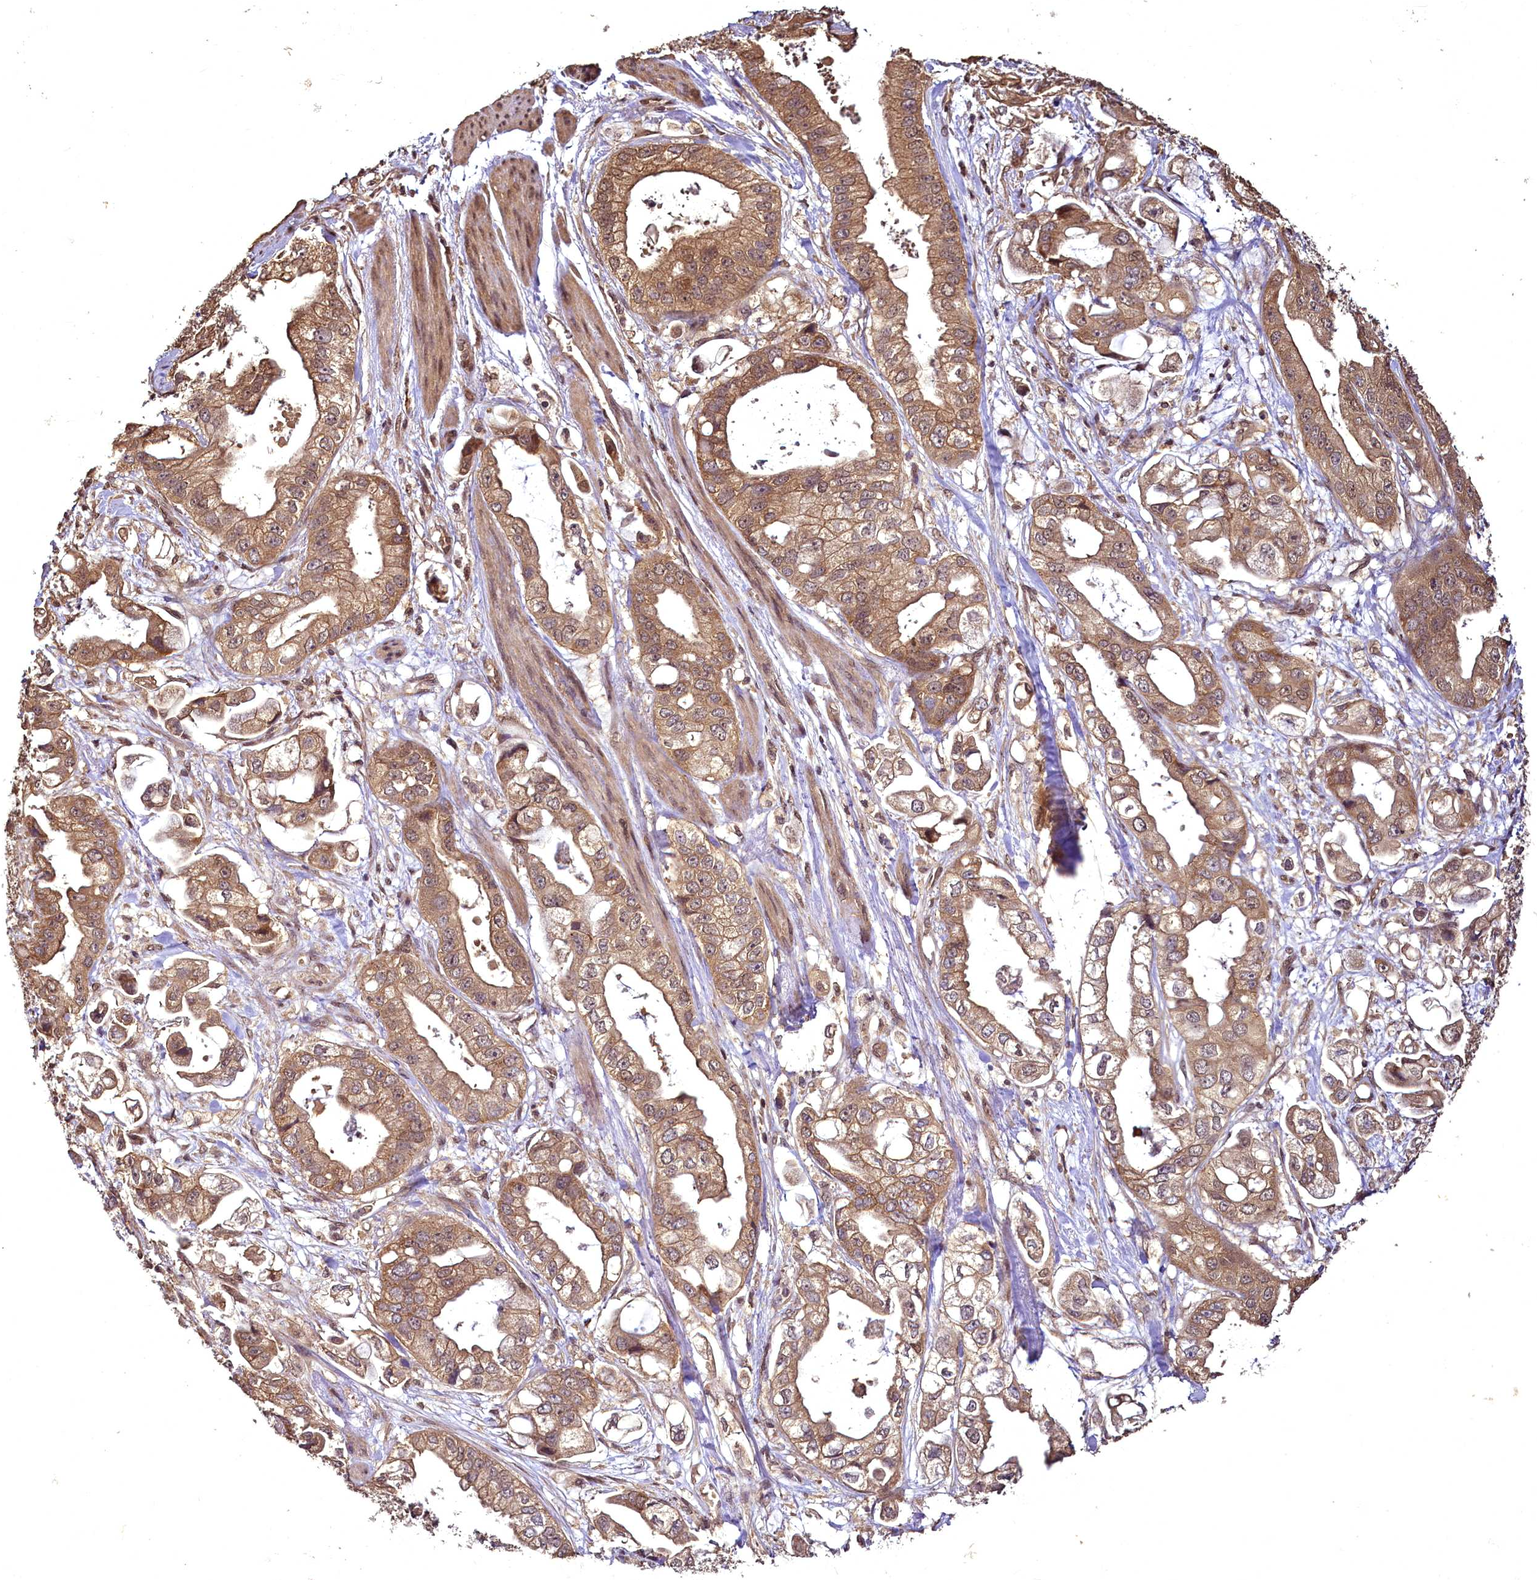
{"staining": {"intensity": "moderate", "quantity": ">75%", "location": "cytoplasmic/membranous"}, "tissue": "stomach cancer", "cell_type": "Tumor cells", "image_type": "cancer", "snomed": [{"axis": "morphology", "description": "Adenocarcinoma, NOS"}, {"axis": "topography", "description": "Stomach"}], "caption": "This histopathology image reveals stomach cancer stained with immunohistochemistry (IHC) to label a protein in brown. The cytoplasmic/membranous of tumor cells show moderate positivity for the protein. Nuclei are counter-stained blue.", "gene": "VPS51", "patient": {"sex": "male", "age": 62}}